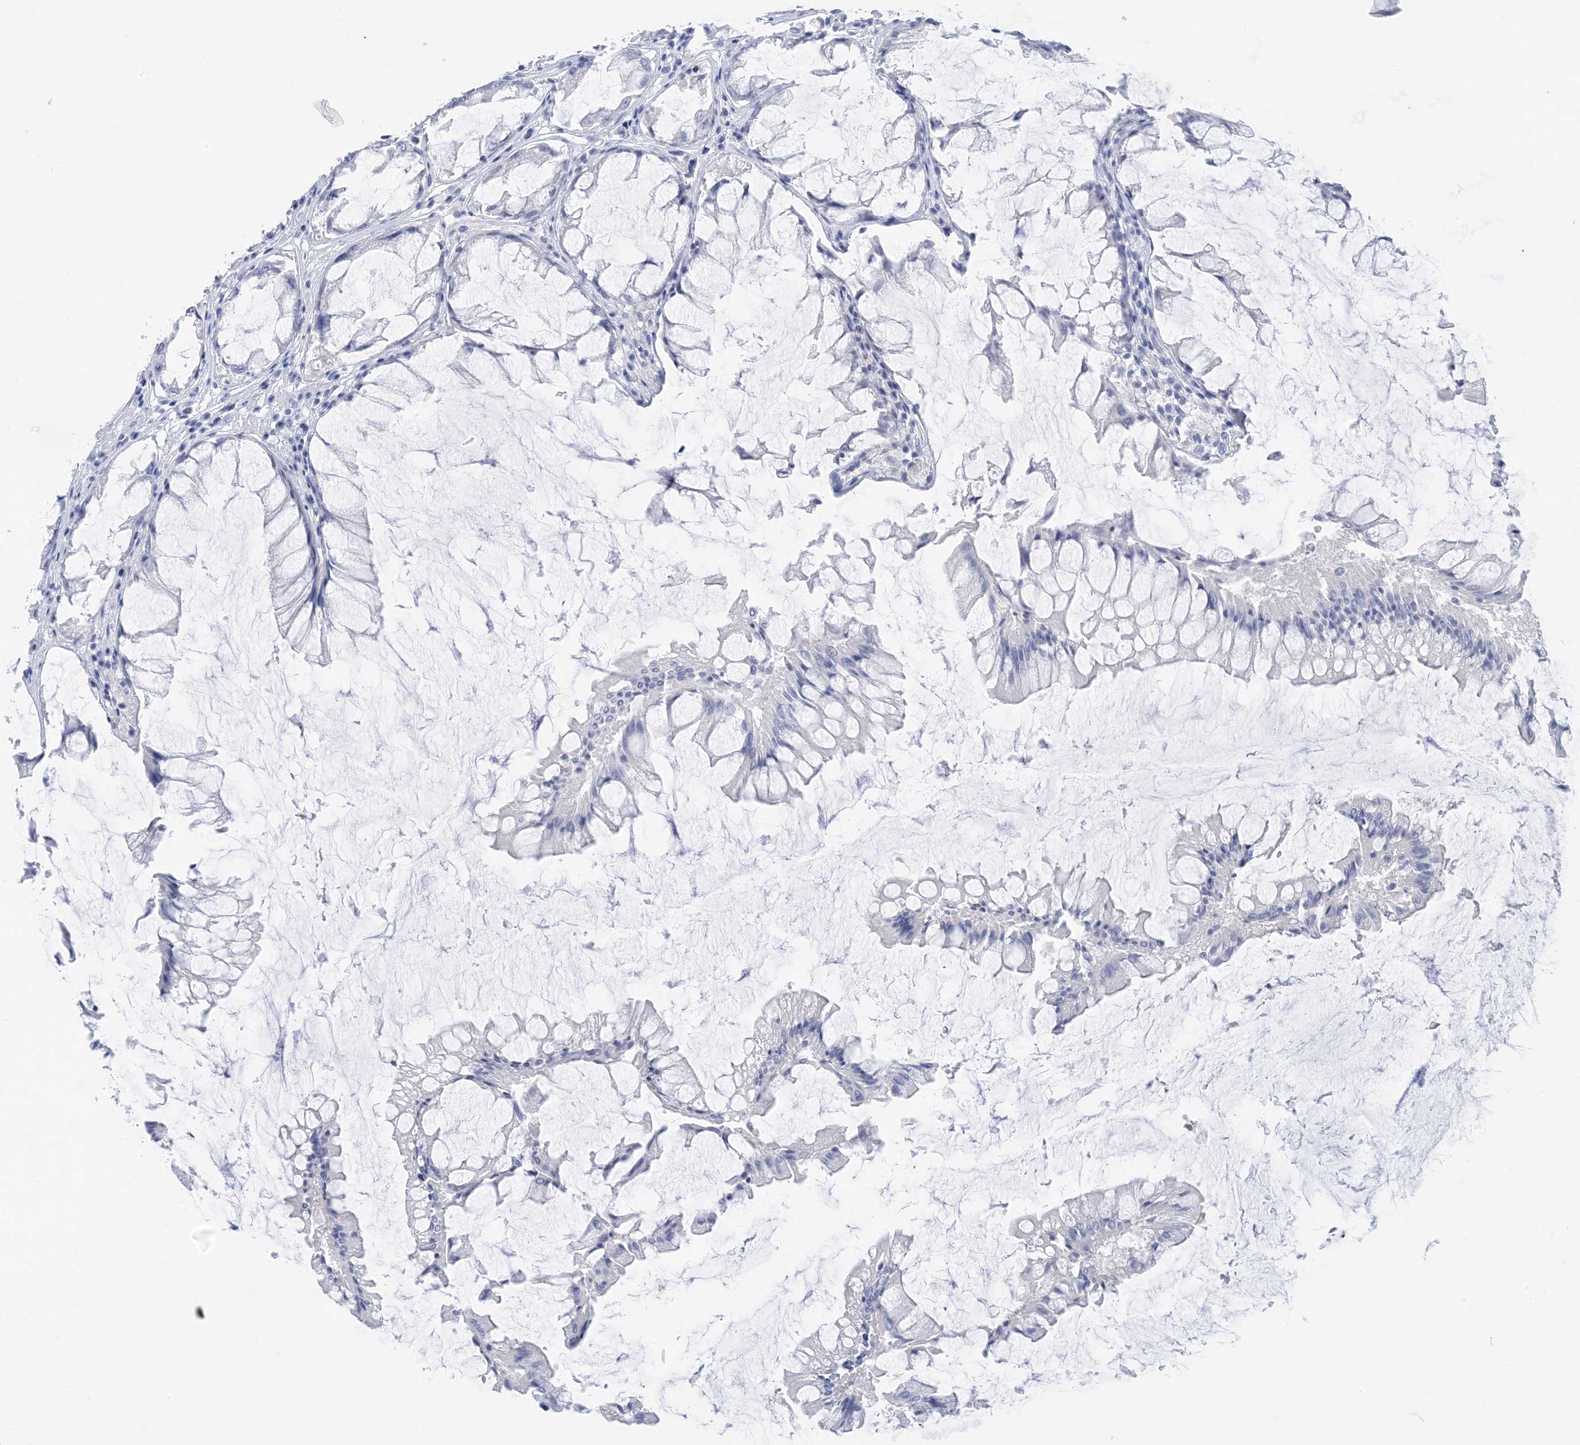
{"staining": {"intensity": "negative", "quantity": "none", "location": "none"}, "tissue": "colorectal cancer", "cell_type": "Tumor cells", "image_type": "cancer", "snomed": [{"axis": "morphology", "description": "Adenocarcinoma, NOS"}, {"axis": "topography", "description": "Rectum"}], "caption": "DAB (3,3'-diaminobenzidine) immunohistochemical staining of human colorectal adenocarcinoma shows no significant staining in tumor cells.", "gene": "SH3YL1", "patient": {"sex": "female", "age": 65}}